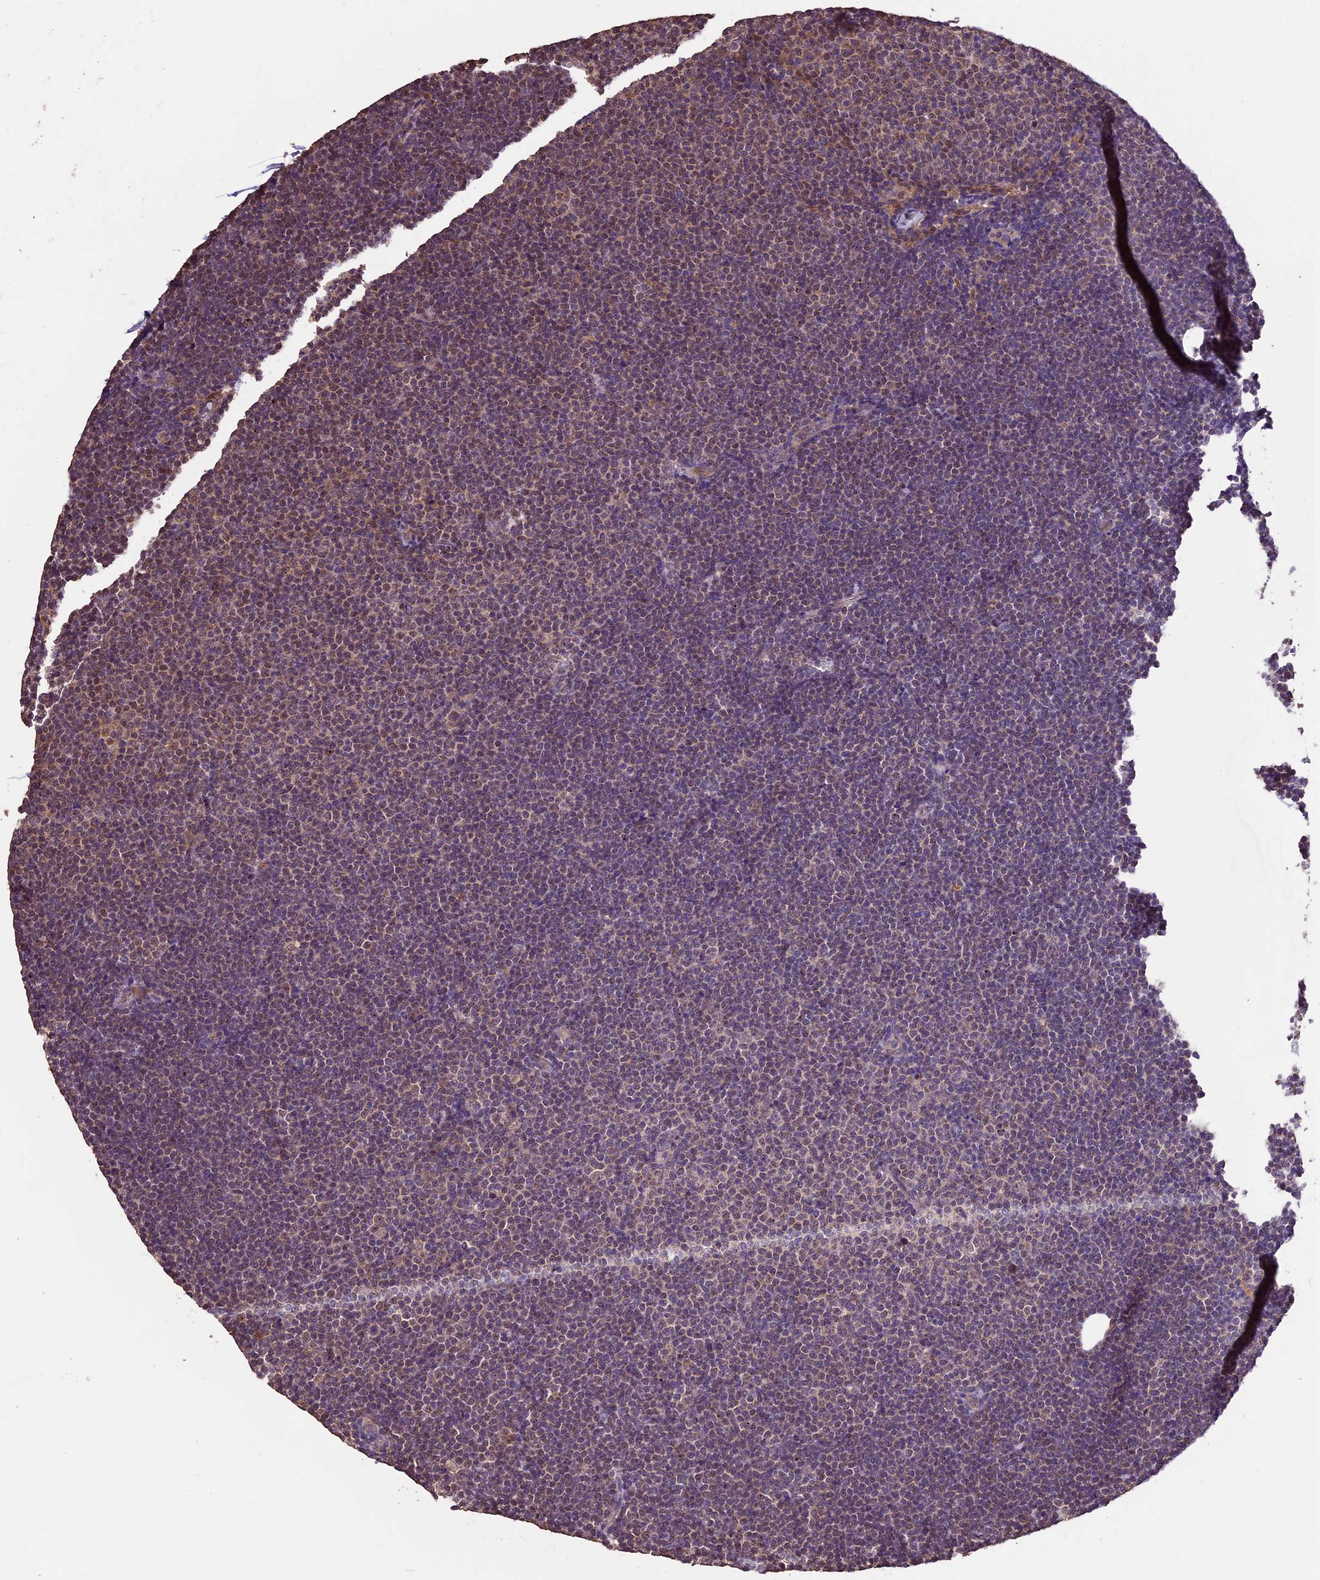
{"staining": {"intensity": "moderate", "quantity": "<25%", "location": "nuclear"}, "tissue": "lymphoma", "cell_type": "Tumor cells", "image_type": "cancer", "snomed": [{"axis": "morphology", "description": "Malignant lymphoma, non-Hodgkin's type, Low grade"}, {"axis": "topography", "description": "Lymph node"}], "caption": "Brown immunohistochemical staining in lymphoma exhibits moderate nuclear positivity in approximately <25% of tumor cells.", "gene": "DIS3L", "patient": {"sex": "female", "age": 53}}